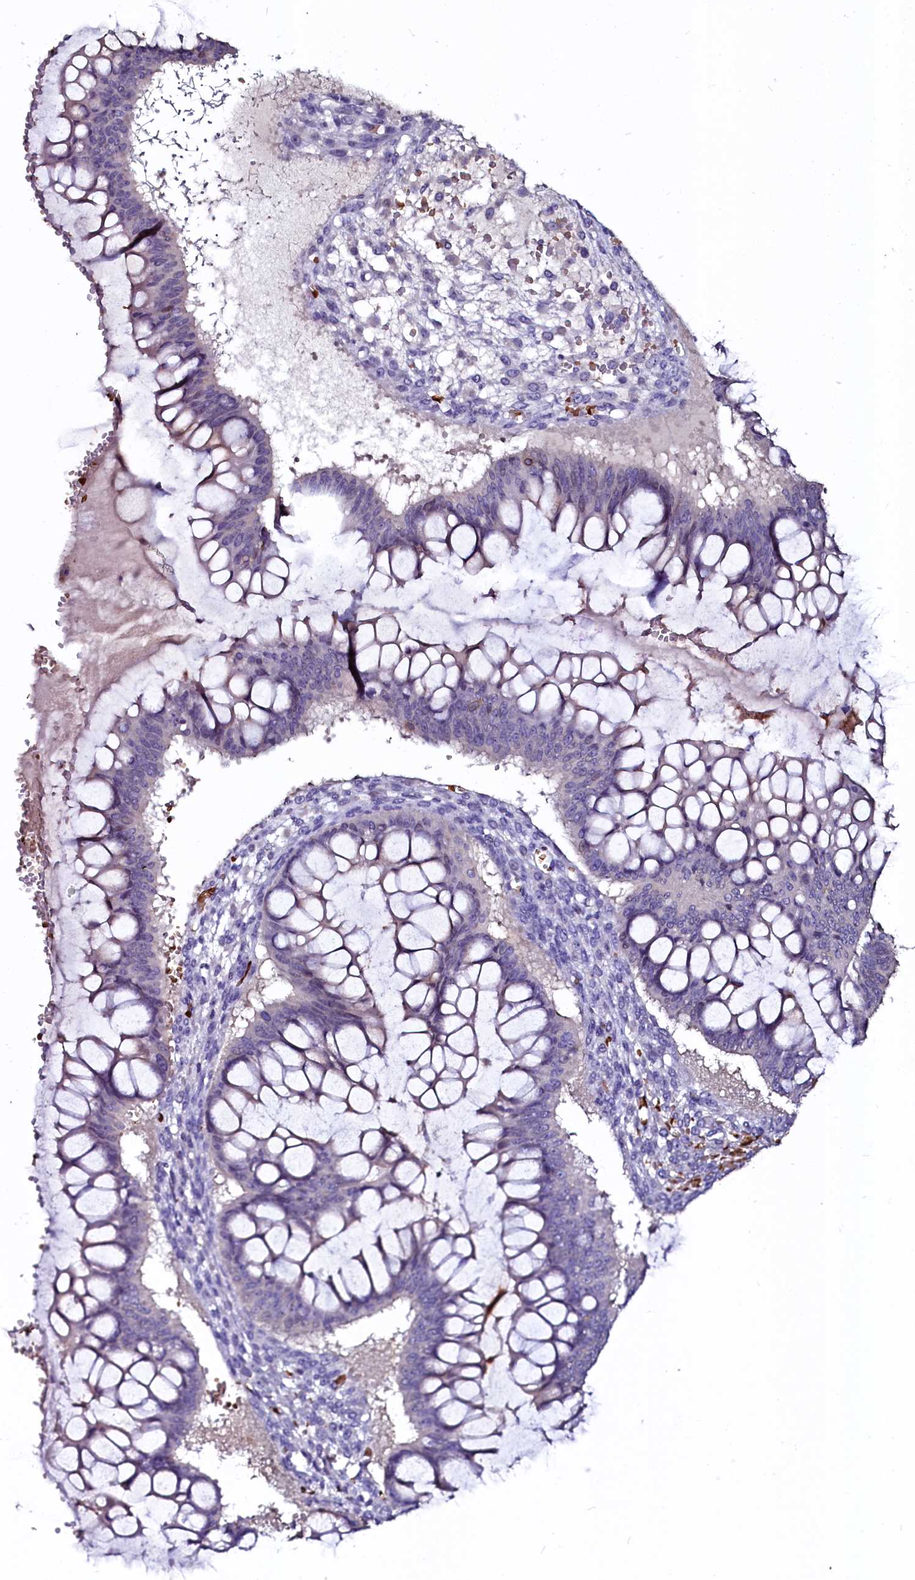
{"staining": {"intensity": "negative", "quantity": "none", "location": "none"}, "tissue": "ovarian cancer", "cell_type": "Tumor cells", "image_type": "cancer", "snomed": [{"axis": "morphology", "description": "Cystadenocarcinoma, mucinous, NOS"}, {"axis": "topography", "description": "Ovary"}], "caption": "The immunohistochemistry (IHC) histopathology image has no significant positivity in tumor cells of ovarian mucinous cystadenocarcinoma tissue.", "gene": "CTDSPL2", "patient": {"sex": "female", "age": 73}}